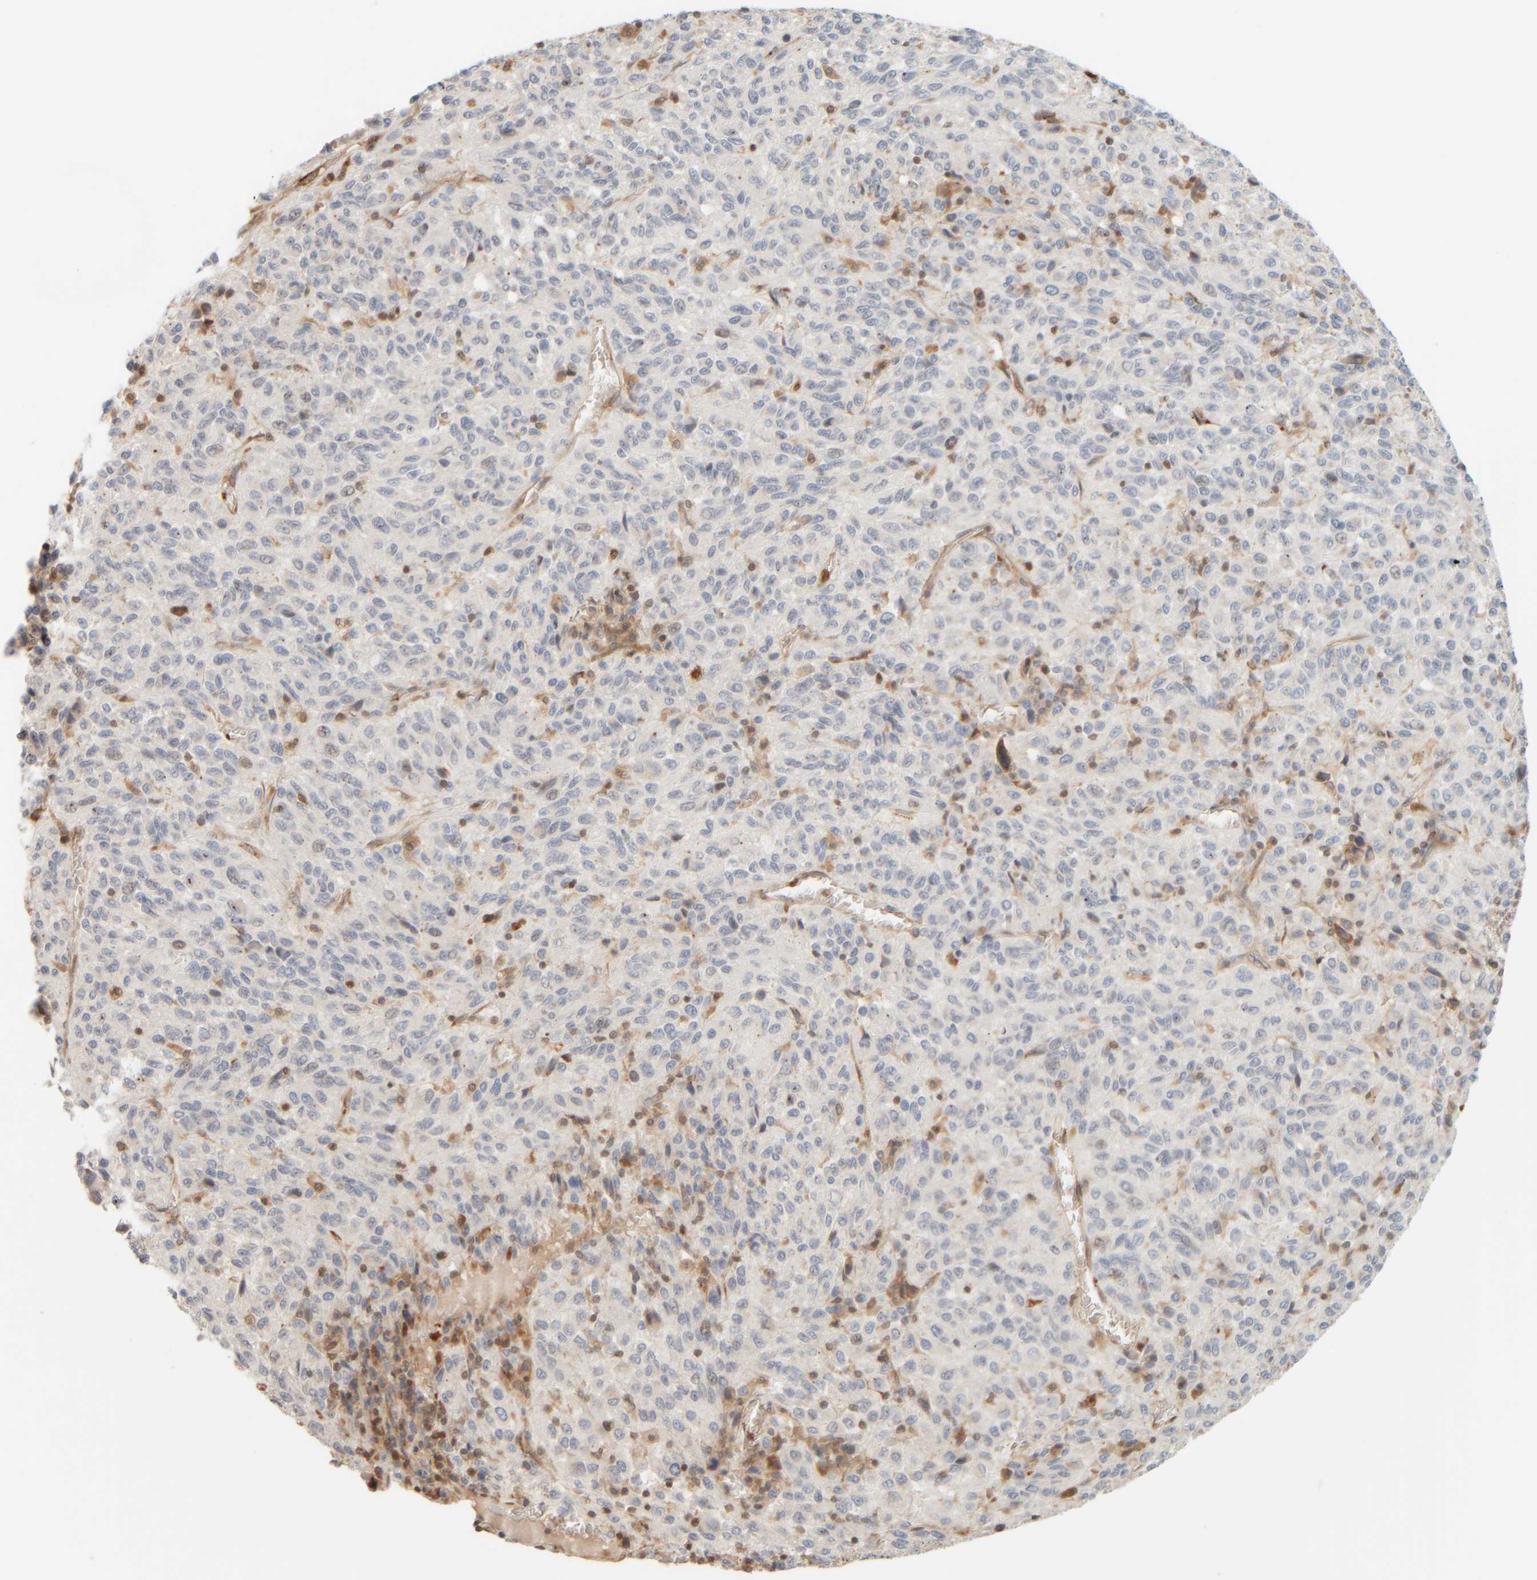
{"staining": {"intensity": "negative", "quantity": "none", "location": "none"}, "tissue": "melanoma", "cell_type": "Tumor cells", "image_type": "cancer", "snomed": [{"axis": "morphology", "description": "Malignant melanoma, Metastatic site"}, {"axis": "topography", "description": "Lung"}], "caption": "Image shows no significant protein positivity in tumor cells of malignant melanoma (metastatic site).", "gene": "PTGES3L-AARSD1", "patient": {"sex": "male", "age": 64}}